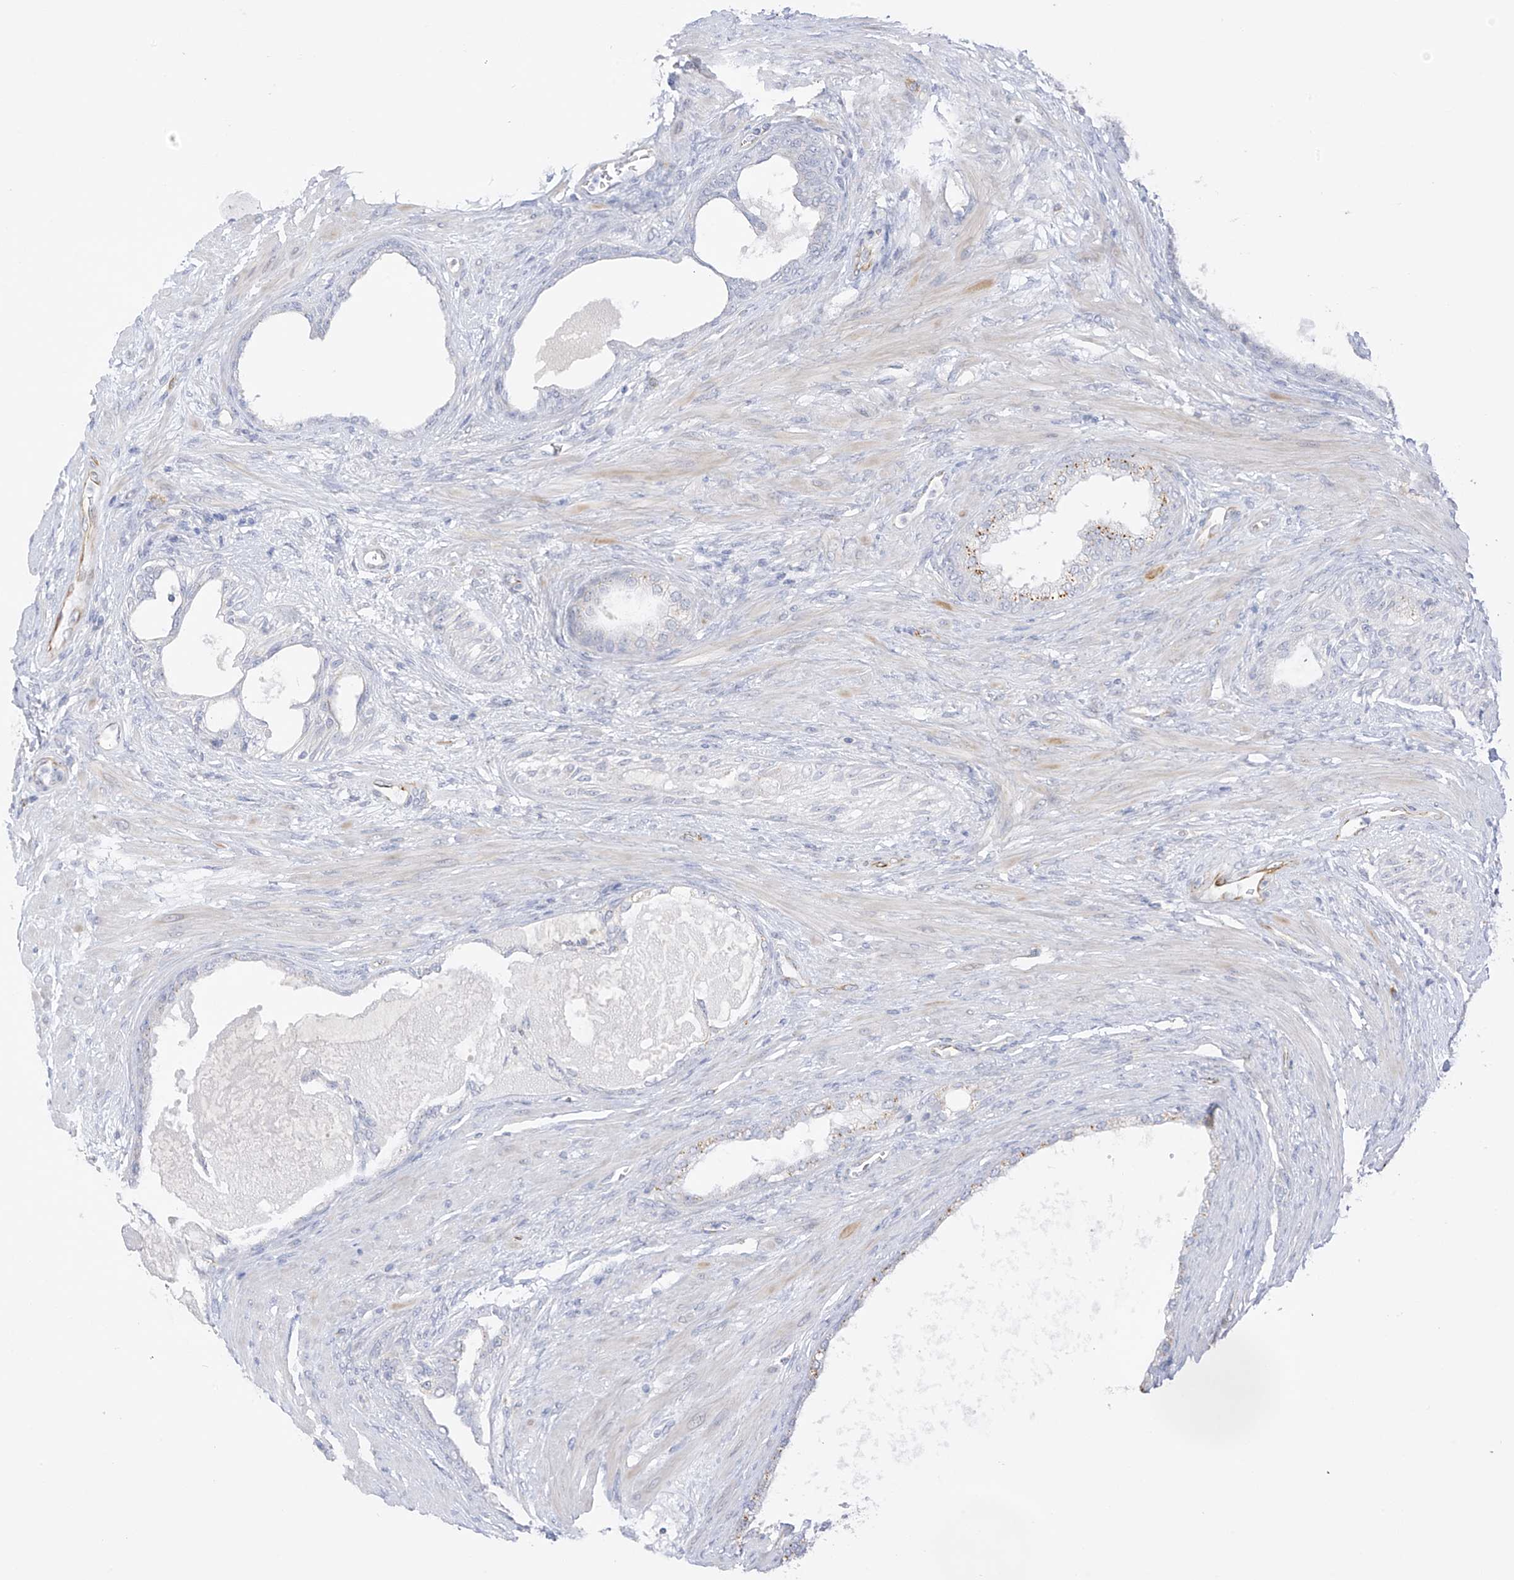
{"staining": {"intensity": "negative", "quantity": "none", "location": "none"}, "tissue": "prostate cancer", "cell_type": "Tumor cells", "image_type": "cancer", "snomed": [{"axis": "morphology", "description": "Normal tissue, NOS"}, {"axis": "morphology", "description": "Adenocarcinoma, Low grade"}, {"axis": "topography", "description": "Prostate"}, {"axis": "topography", "description": "Peripheral nerve tissue"}], "caption": "DAB immunohistochemical staining of prostate cancer displays no significant expression in tumor cells.", "gene": "HS6ST2", "patient": {"sex": "male", "age": 71}}